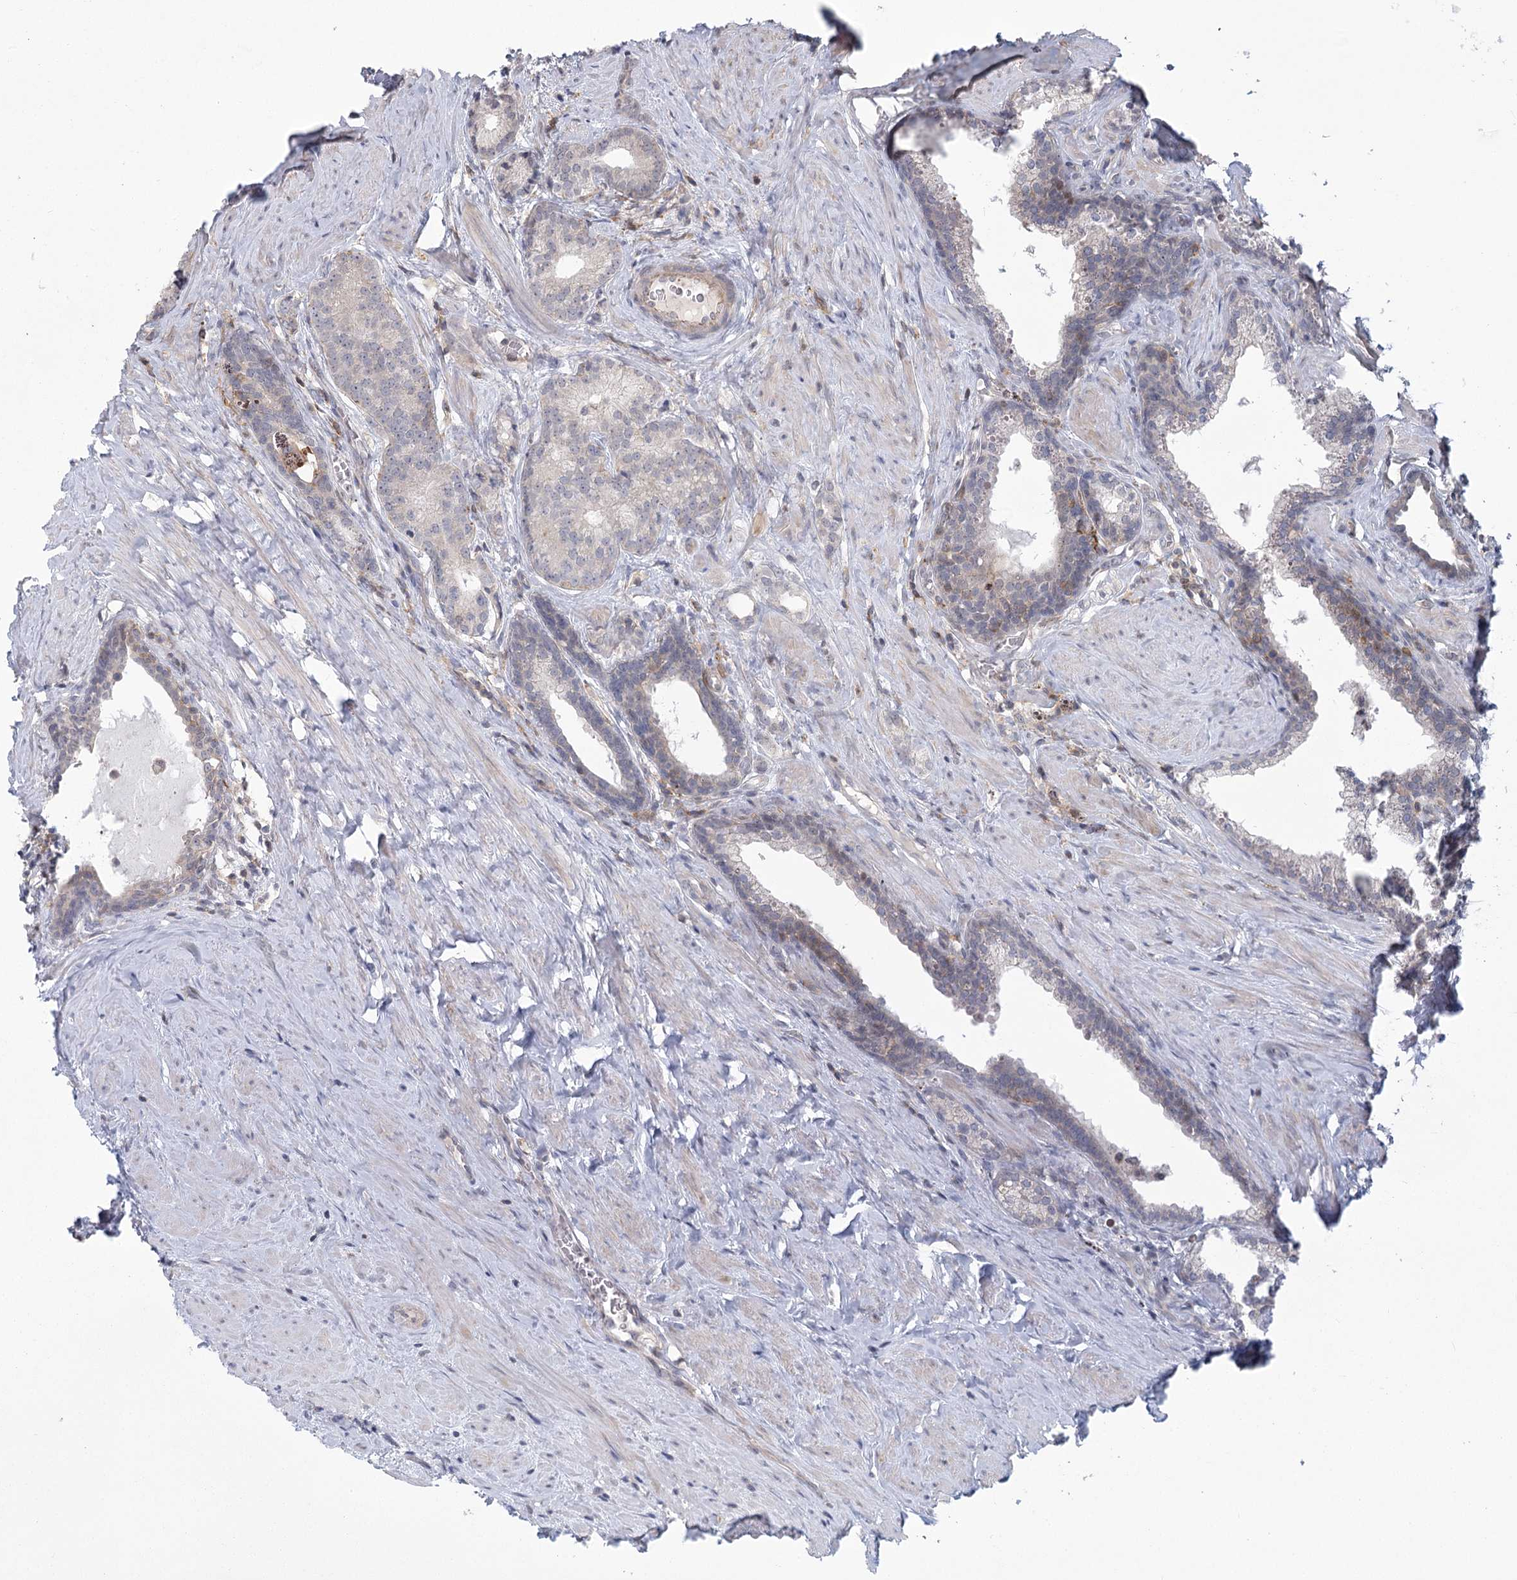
{"staining": {"intensity": "negative", "quantity": "none", "location": "none"}, "tissue": "prostate cancer", "cell_type": "Tumor cells", "image_type": "cancer", "snomed": [{"axis": "morphology", "description": "Adenocarcinoma, Low grade"}, {"axis": "topography", "description": "Prostate"}], "caption": "An image of human prostate cancer (adenocarcinoma (low-grade)) is negative for staining in tumor cells. The staining was performed using DAB to visualize the protein expression in brown, while the nuclei were stained in blue with hematoxylin (Magnification: 20x).", "gene": "MEPE", "patient": {"sex": "male", "age": 71}}